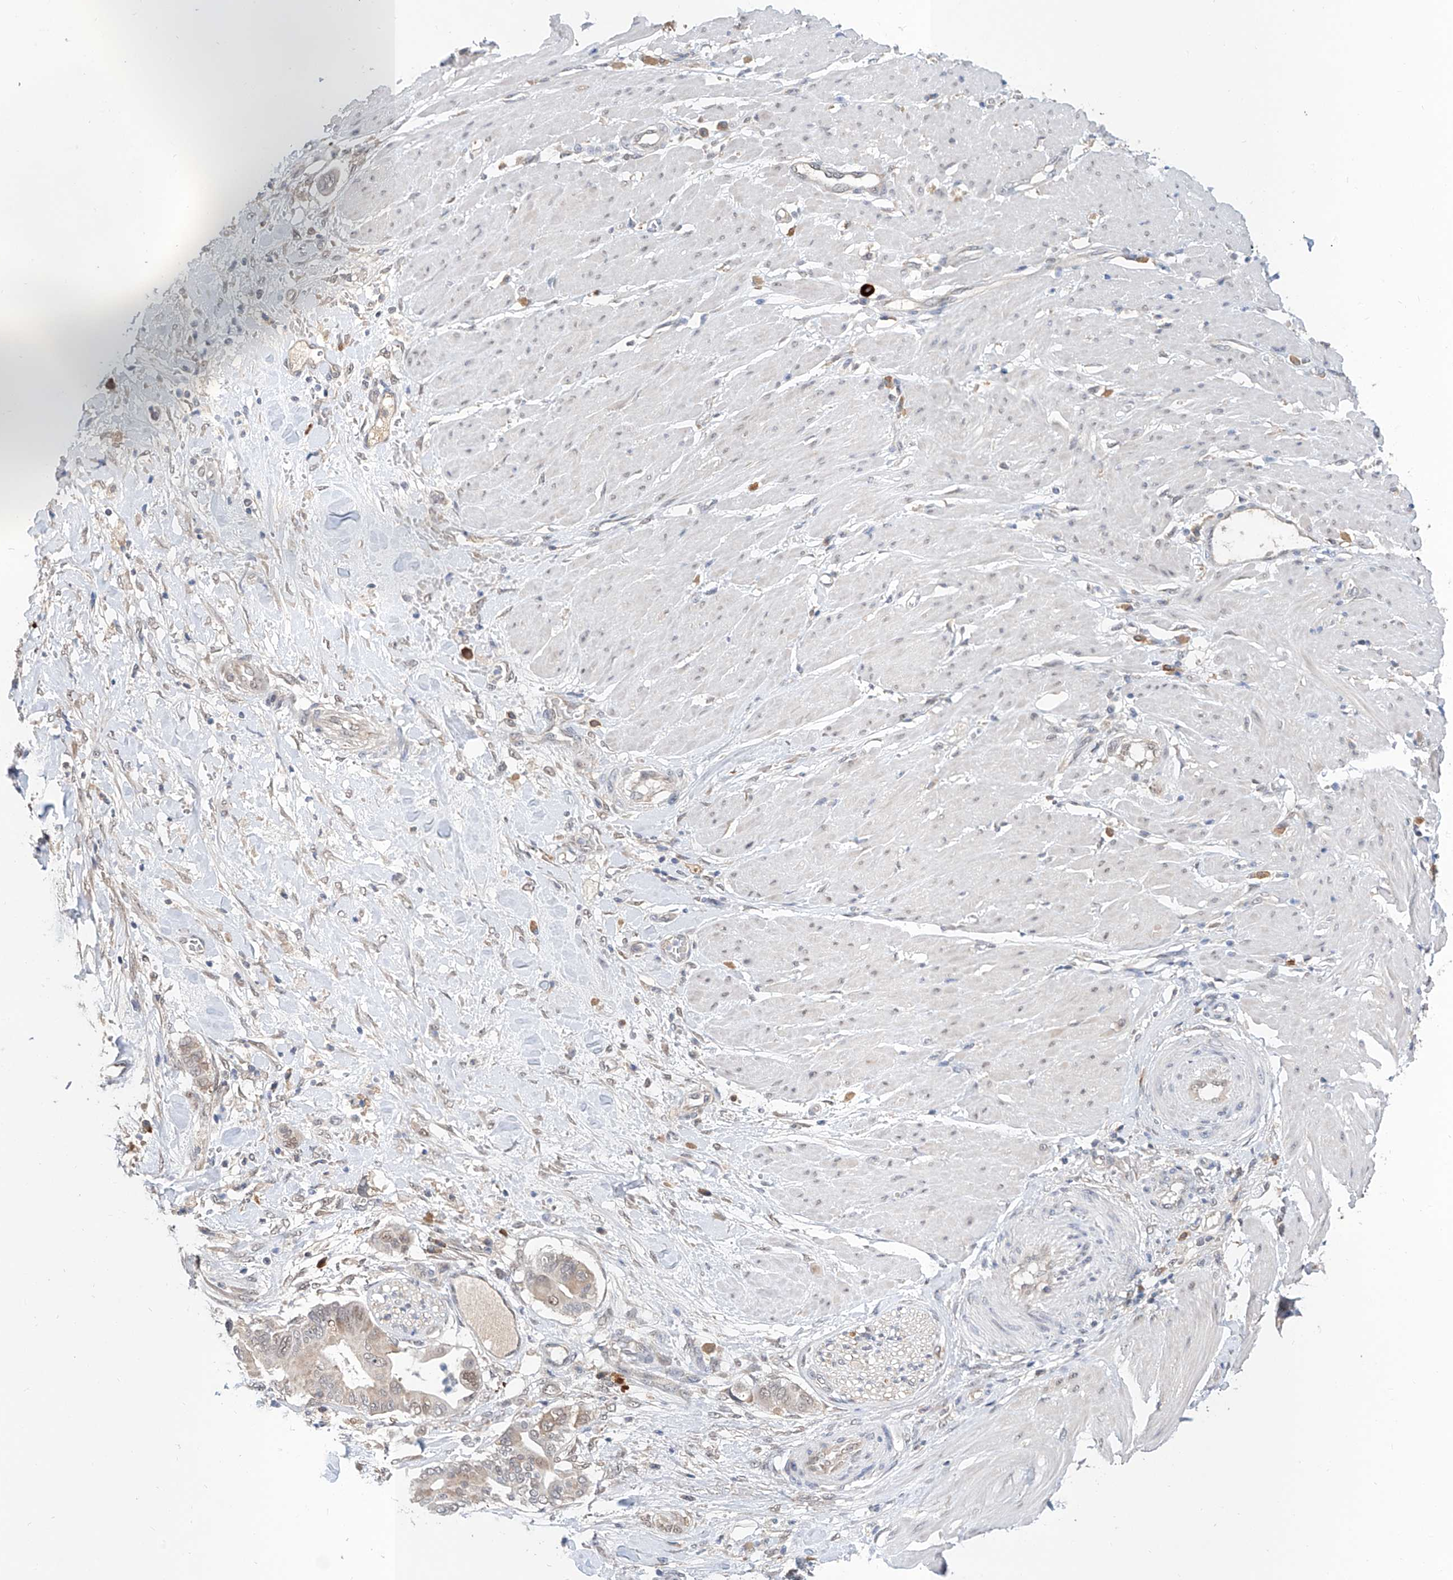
{"staining": {"intensity": "negative", "quantity": "none", "location": "none"}, "tissue": "pancreatic cancer", "cell_type": "Tumor cells", "image_type": "cancer", "snomed": [{"axis": "morphology", "description": "Adenocarcinoma, NOS"}, {"axis": "topography", "description": "Pancreas"}], "caption": "IHC of human pancreatic cancer (adenocarcinoma) shows no positivity in tumor cells.", "gene": "CARMIL3", "patient": {"sex": "male", "age": 68}}